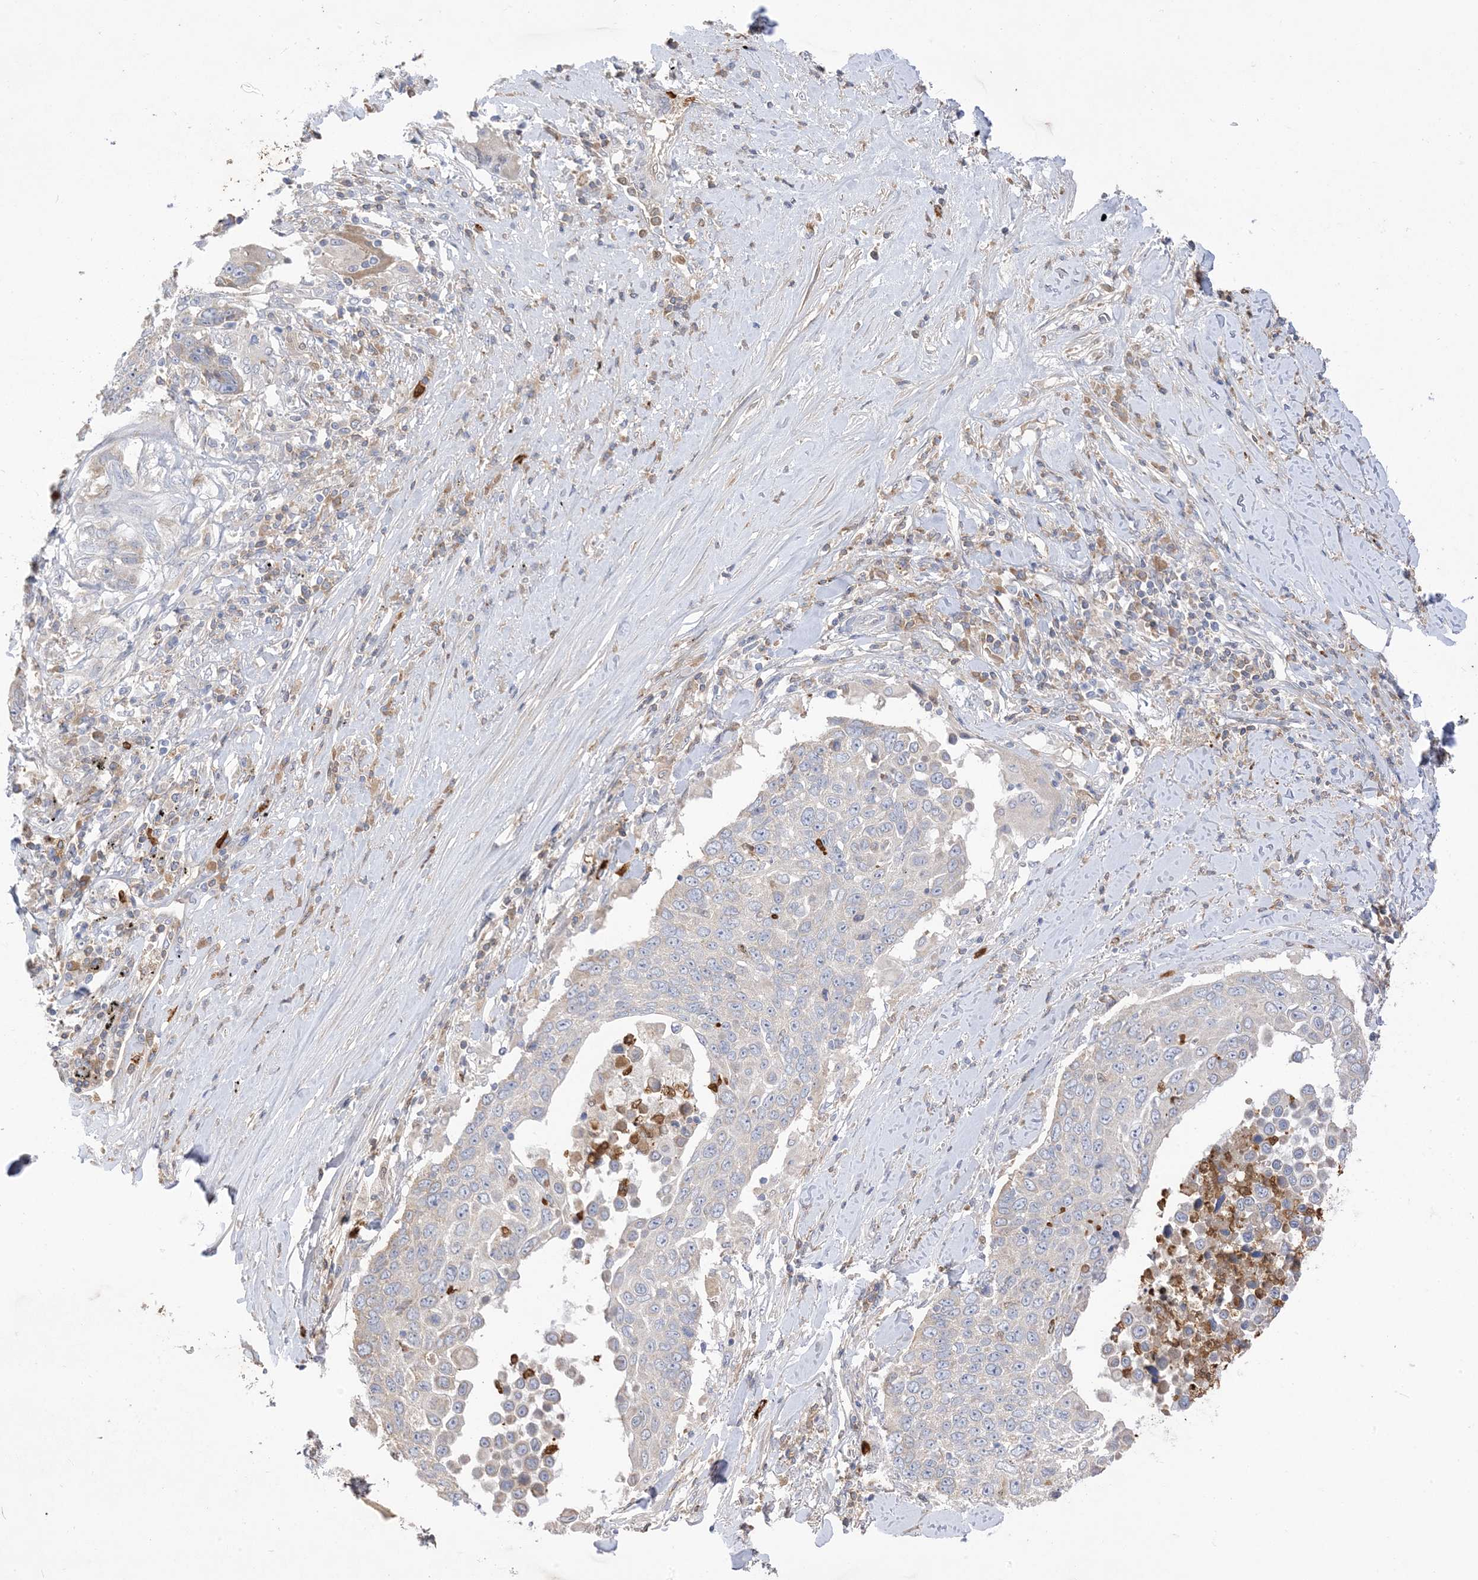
{"staining": {"intensity": "negative", "quantity": "none", "location": "none"}, "tissue": "lung cancer", "cell_type": "Tumor cells", "image_type": "cancer", "snomed": [{"axis": "morphology", "description": "Squamous cell carcinoma, NOS"}, {"axis": "topography", "description": "Lung"}], "caption": "Photomicrograph shows no significant protein expression in tumor cells of lung squamous cell carcinoma.", "gene": "DPP9", "patient": {"sex": "male", "age": 66}}